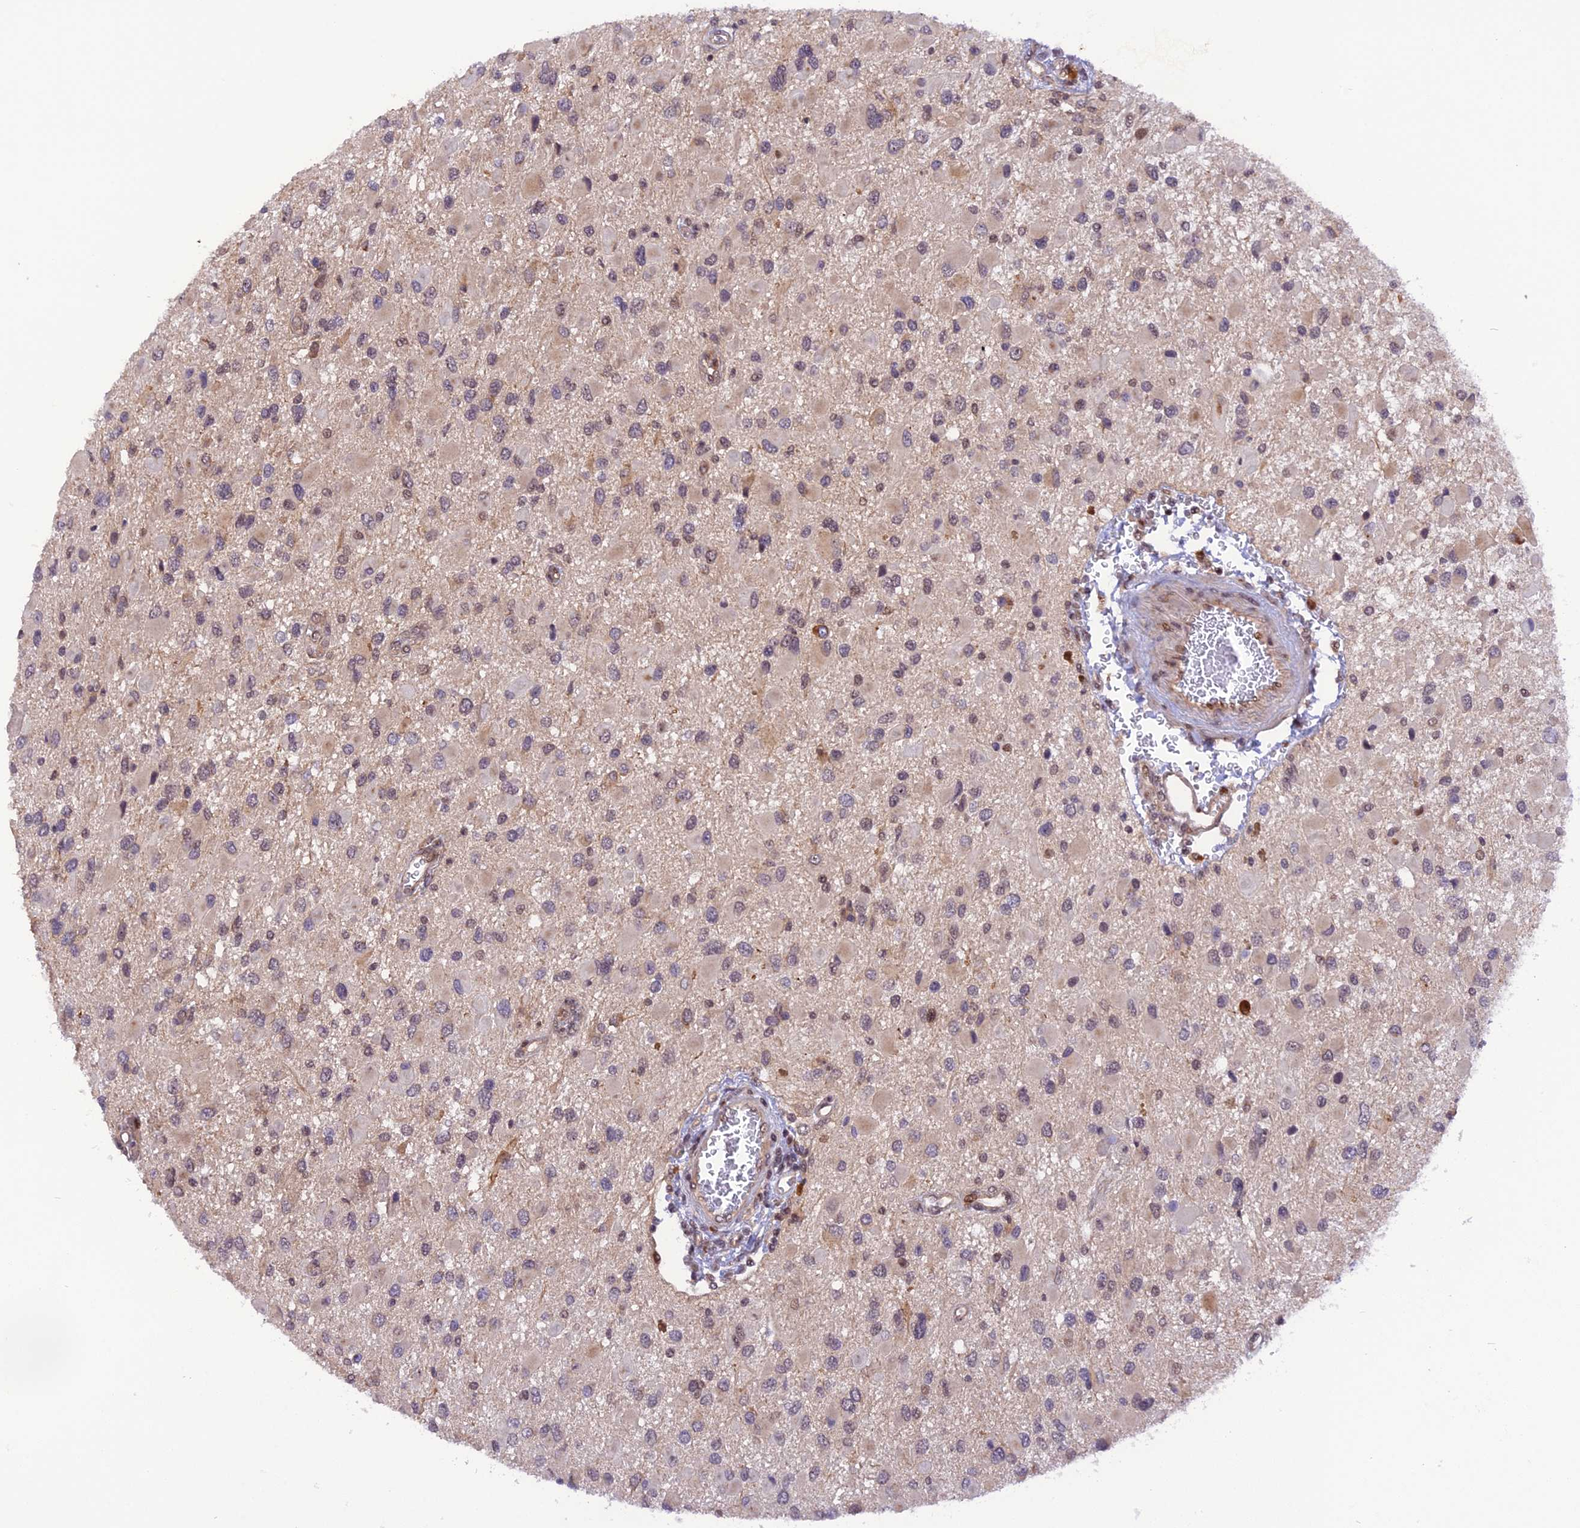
{"staining": {"intensity": "weak", "quantity": "25%-75%", "location": "cytoplasmic/membranous,nuclear"}, "tissue": "glioma", "cell_type": "Tumor cells", "image_type": "cancer", "snomed": [{"axis": "morphology", "description": "Glioma, malignant, High grade"}, {"axis": "topography", "description": "Brain"}], "caption": "Protein staining by immunohistochemistry shows weak cytoplasmic/membranous and nuclear expression in about 25%-75% of tumor cells in malignant glioma (high-grade). The staining is performed using DAB (3,3'-diaminobenzidine) brown chromogen to label protein expression. The nuclei are counter-stained blue using hematoxylin.", "gene": "SAMD4A", "patient": {"sex": "male", "age": 53}}